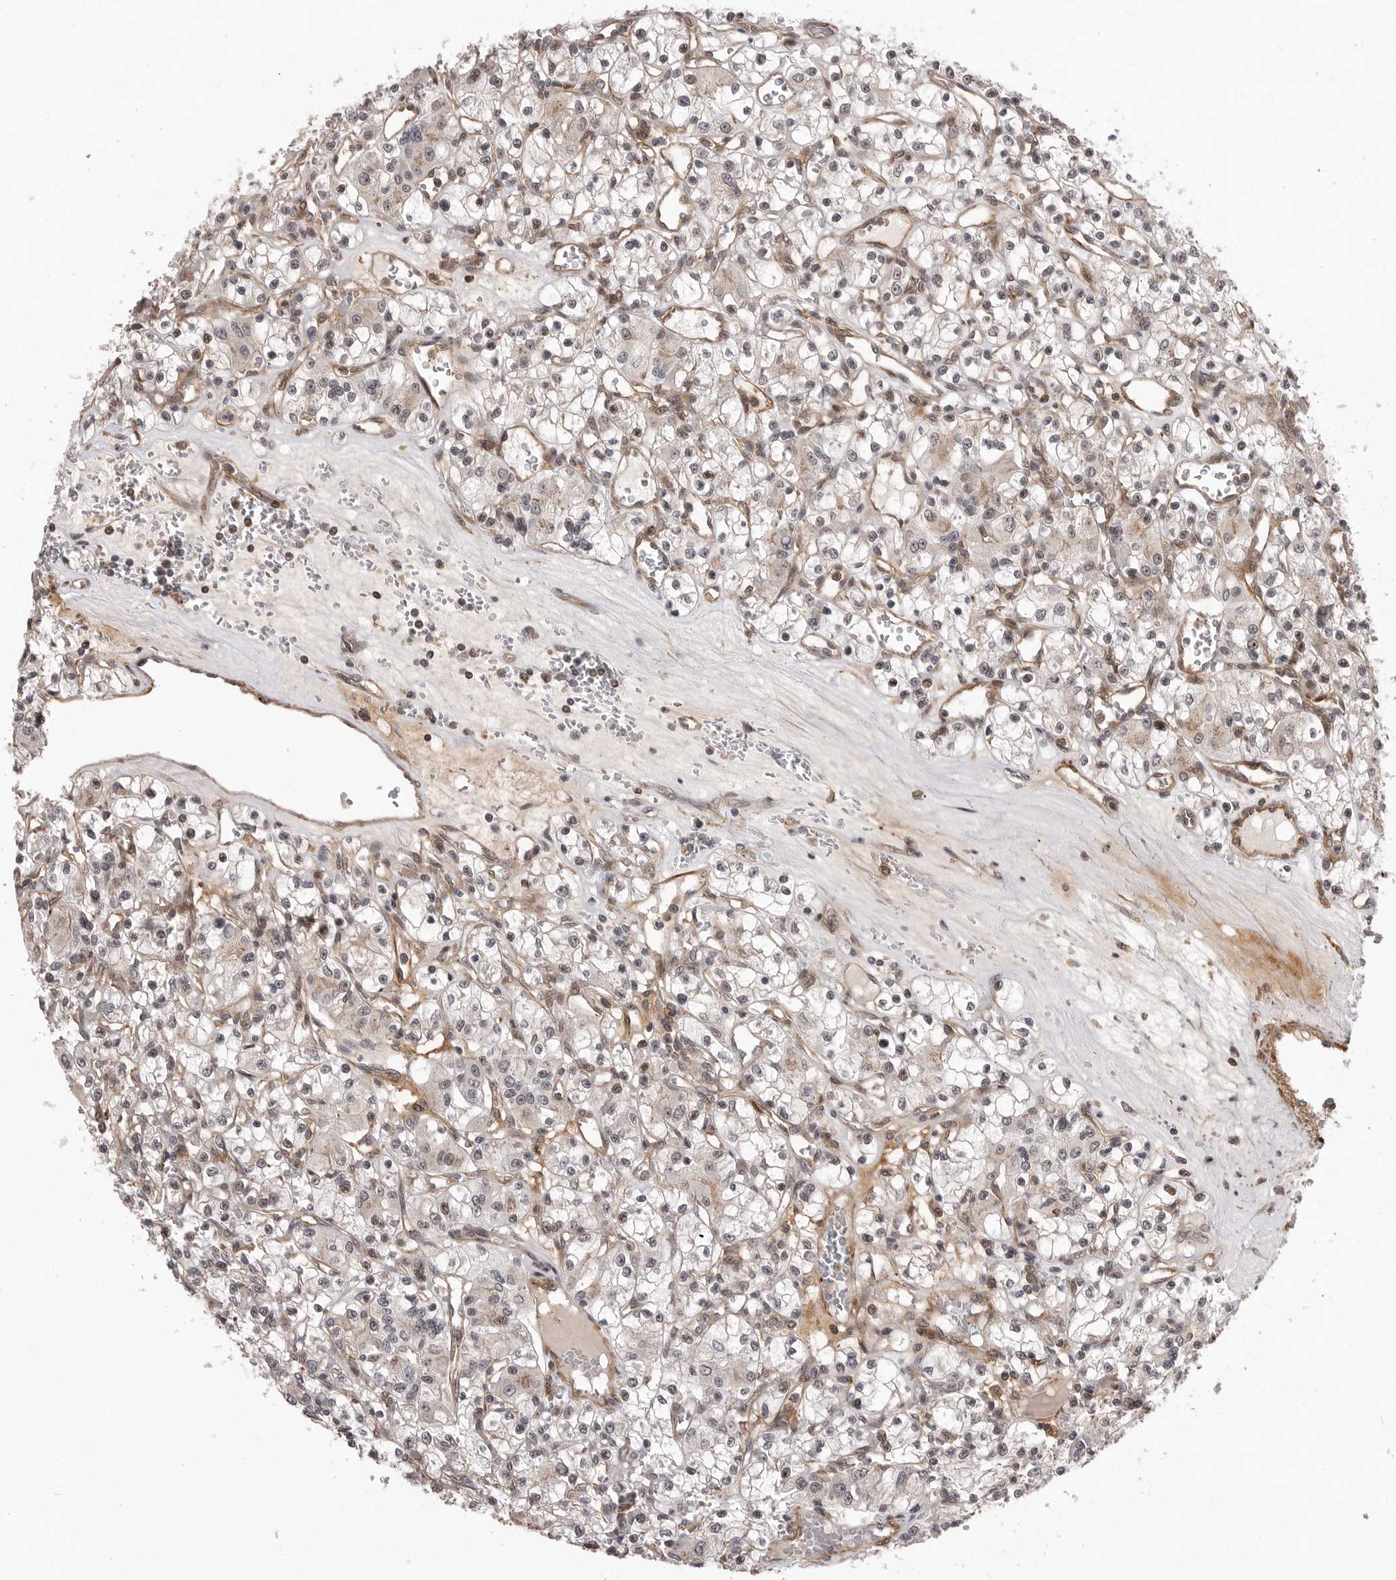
{"staining": {"intensity": "negative", "quantity": "none", "location": "none"}, "tissue": "renal cancer", "cell_type": "Tumor cells", "image_type": "cancer", "snomed": [{"axis": "morphology", "description": "Adenocarcinoma, NOS"}, {"axis": "topography", "description": "Kidney"}], "caption": "This micrograph is of renal adenocarcinoma stained with IHC to label a protein in brown with the nuclei are counter-stained blue. There is no positivity in tumor cells. (DAB (3,3'-diaminobenzidine) immunohistochemistry, high magnification).", "gene": "TRIM56", "patient": {"sex": "female", "age": 59}}